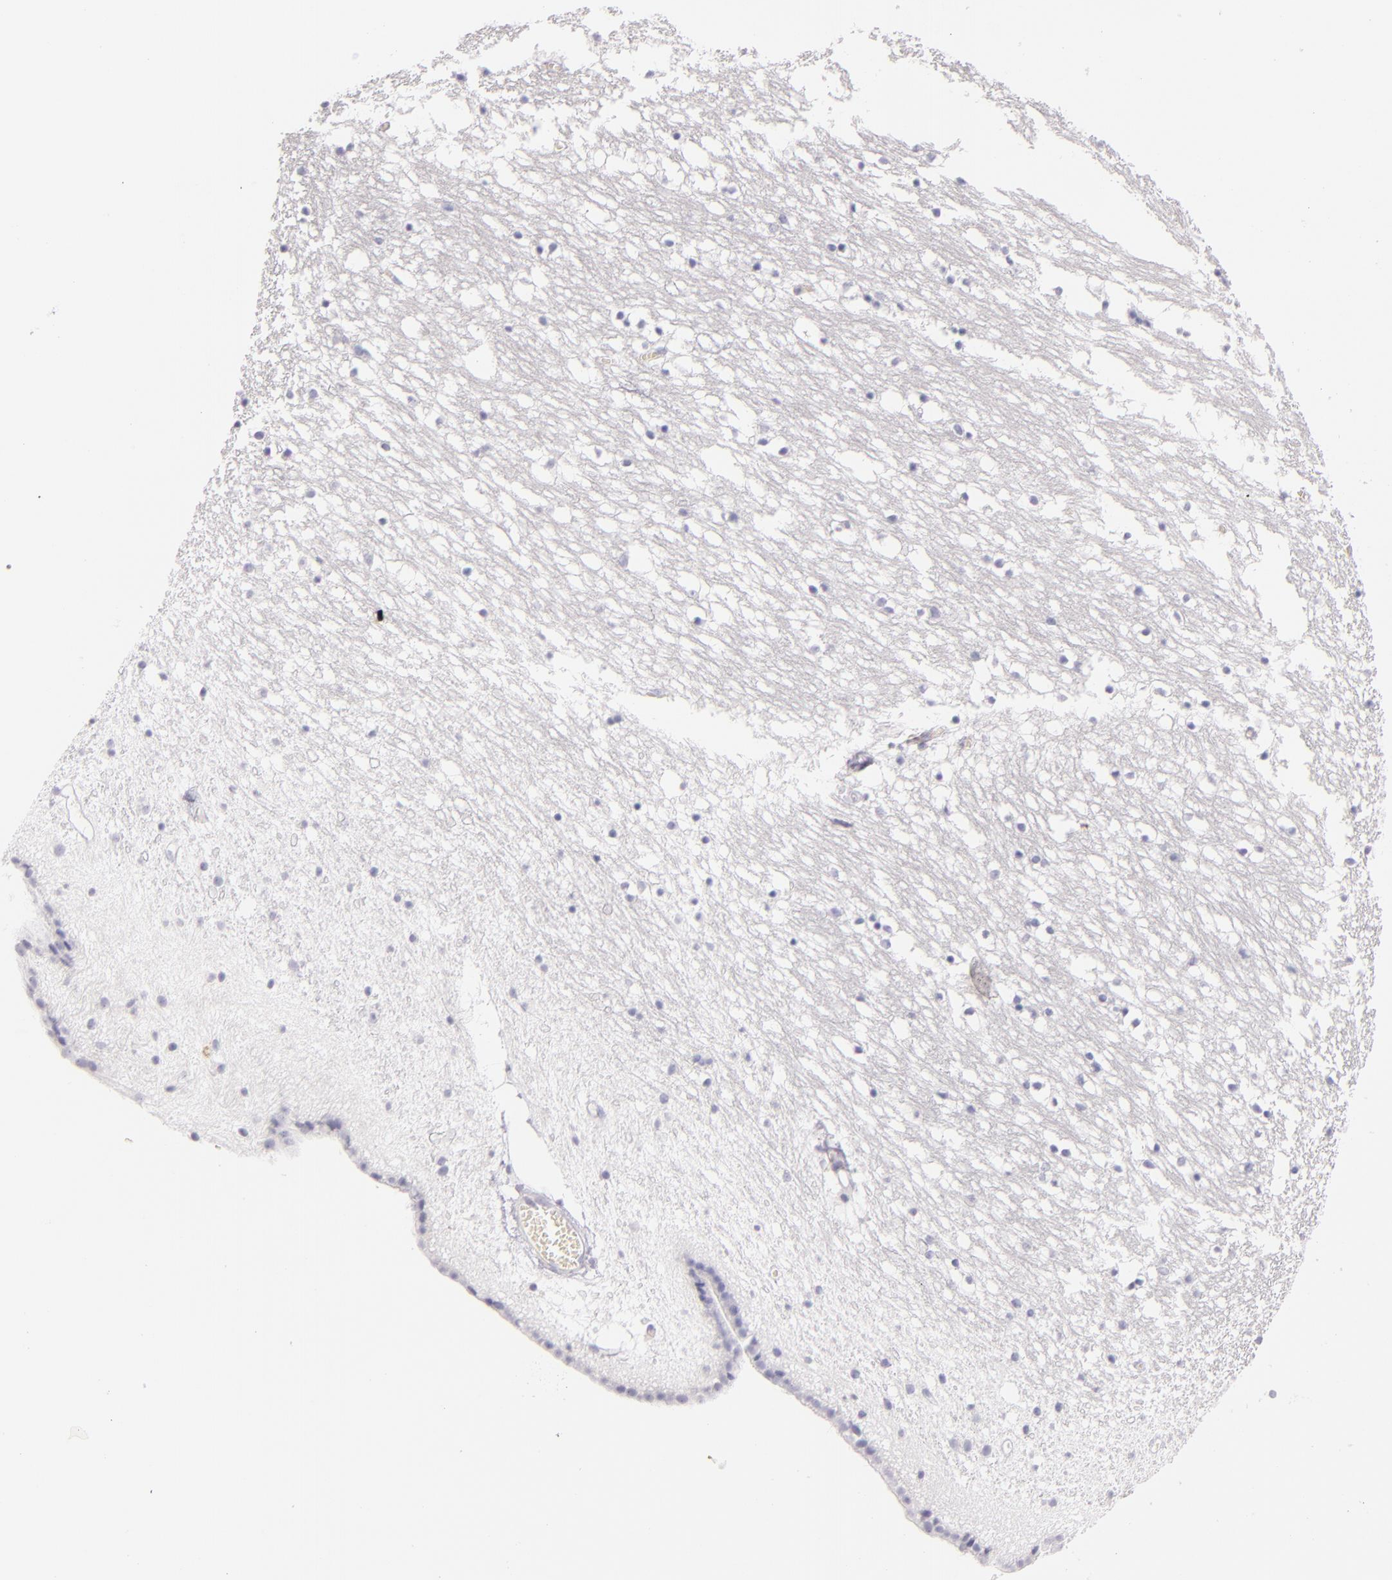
{"staining": {"intensity": "negative", "quantity": "none", "location": "none"}, "tissue": "caudate", "cell_type": "Glial cells", "image_type": "normal", "snomed": [{"axis": "morphology", "description": "Normal tissue, NOS"}, {"axis": "topography", "description": "Lateral ventricle wall"}], "caption": "IHC photomicrograph of normal caudate: human caudate stained with DAB (3,3'-diaminobenzidine) displays no significant protein staining in glial cells.", "gene": "LAT", "patient": {"sex": "male", "age": 45}}